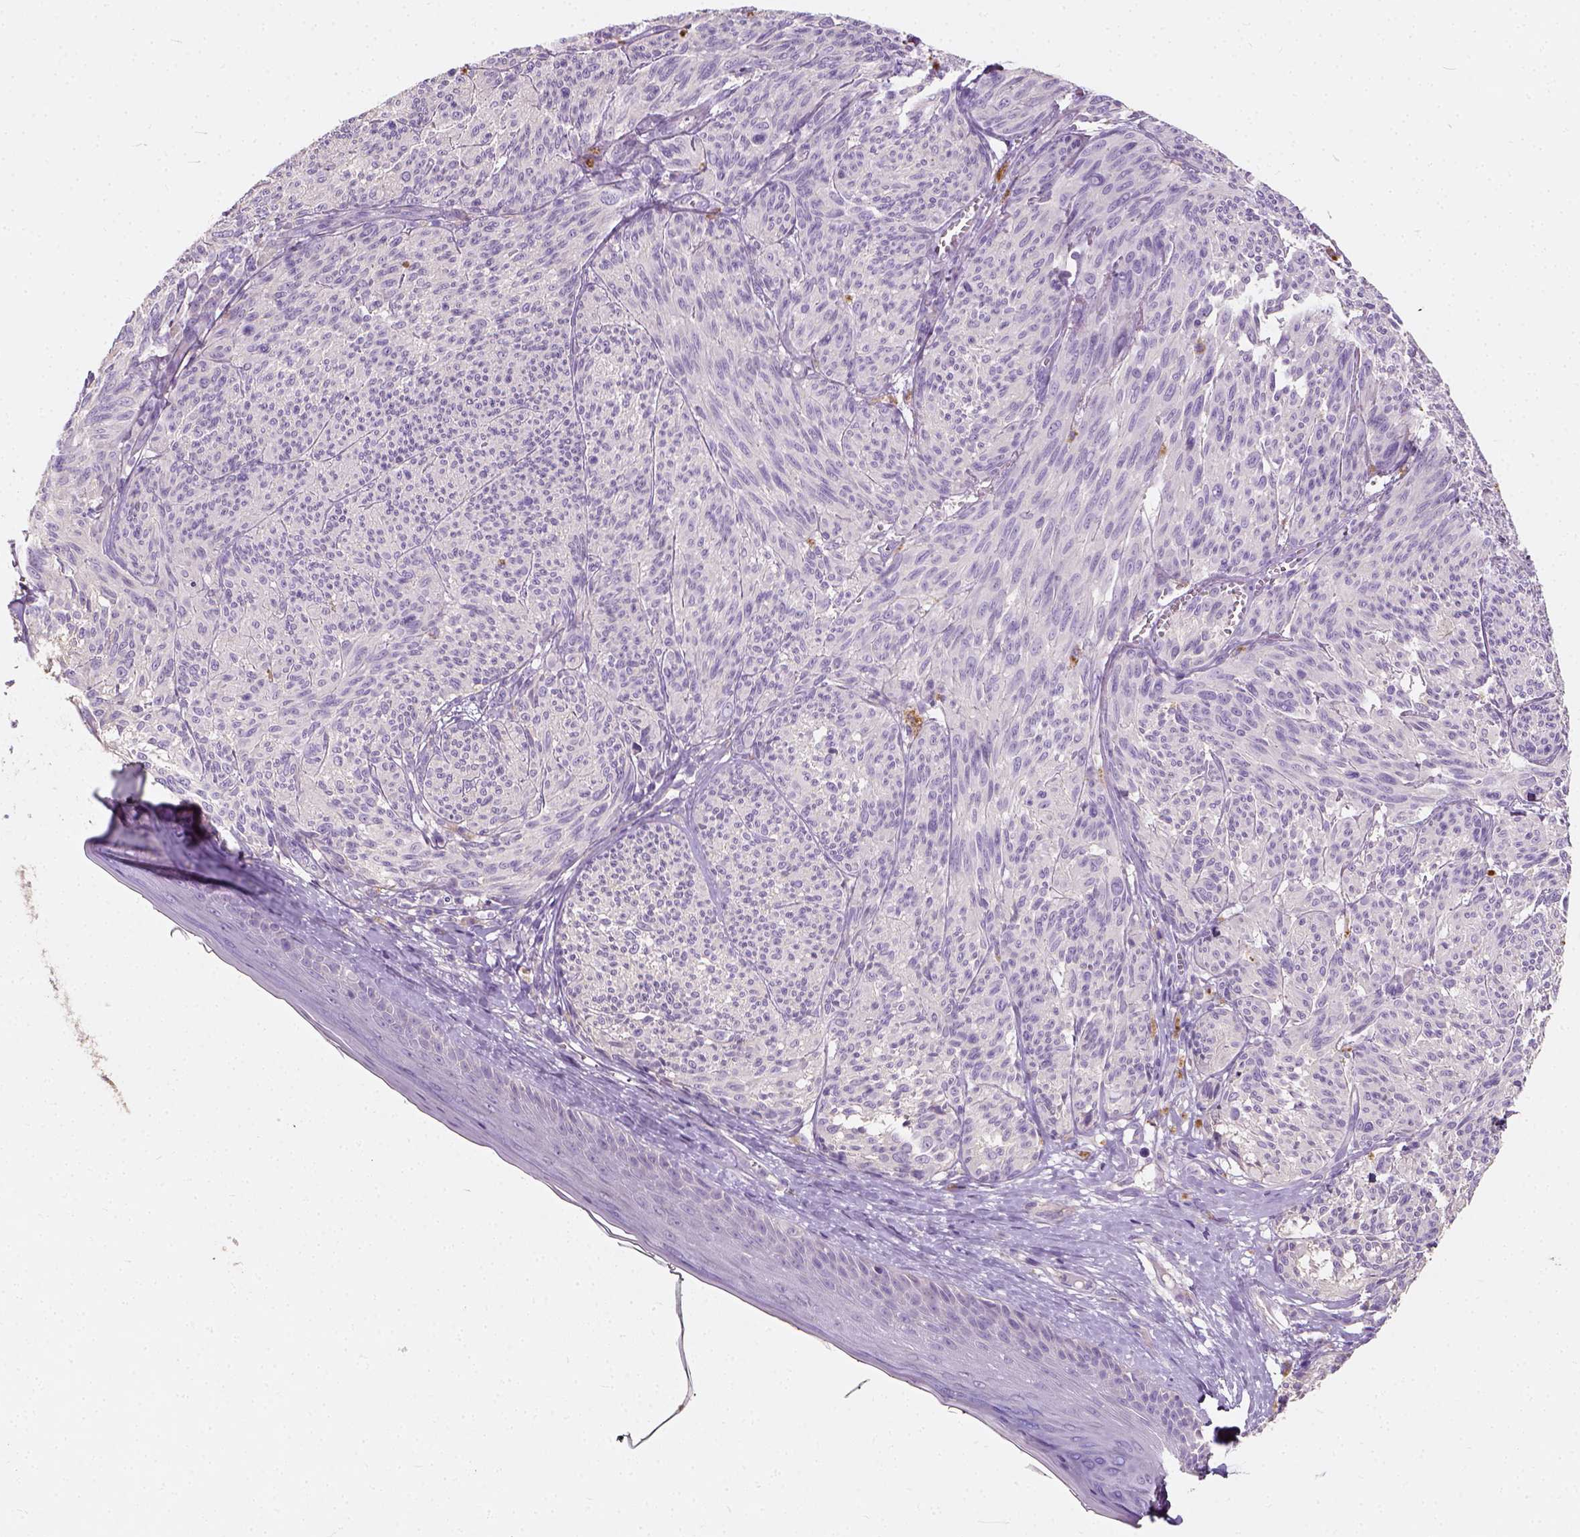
{"staining": {"intensity": "negative", "quantity": "none", "location": "none"}, "tissue": "melanoma", "cell_type": "Tumor cells", "image_type": "cancer", "snomed": [{"axis": "morphology", "description": "Malignant melanoma, NOS"}, {"axis": "topography", "description": "Skin"}], "caption": "Malignant melanoma was stained to show a protein in brown. There is no significant positivity in tumor cells.", "gene": "DHCR24", "patient": {"sex": "male", "age": 79}}